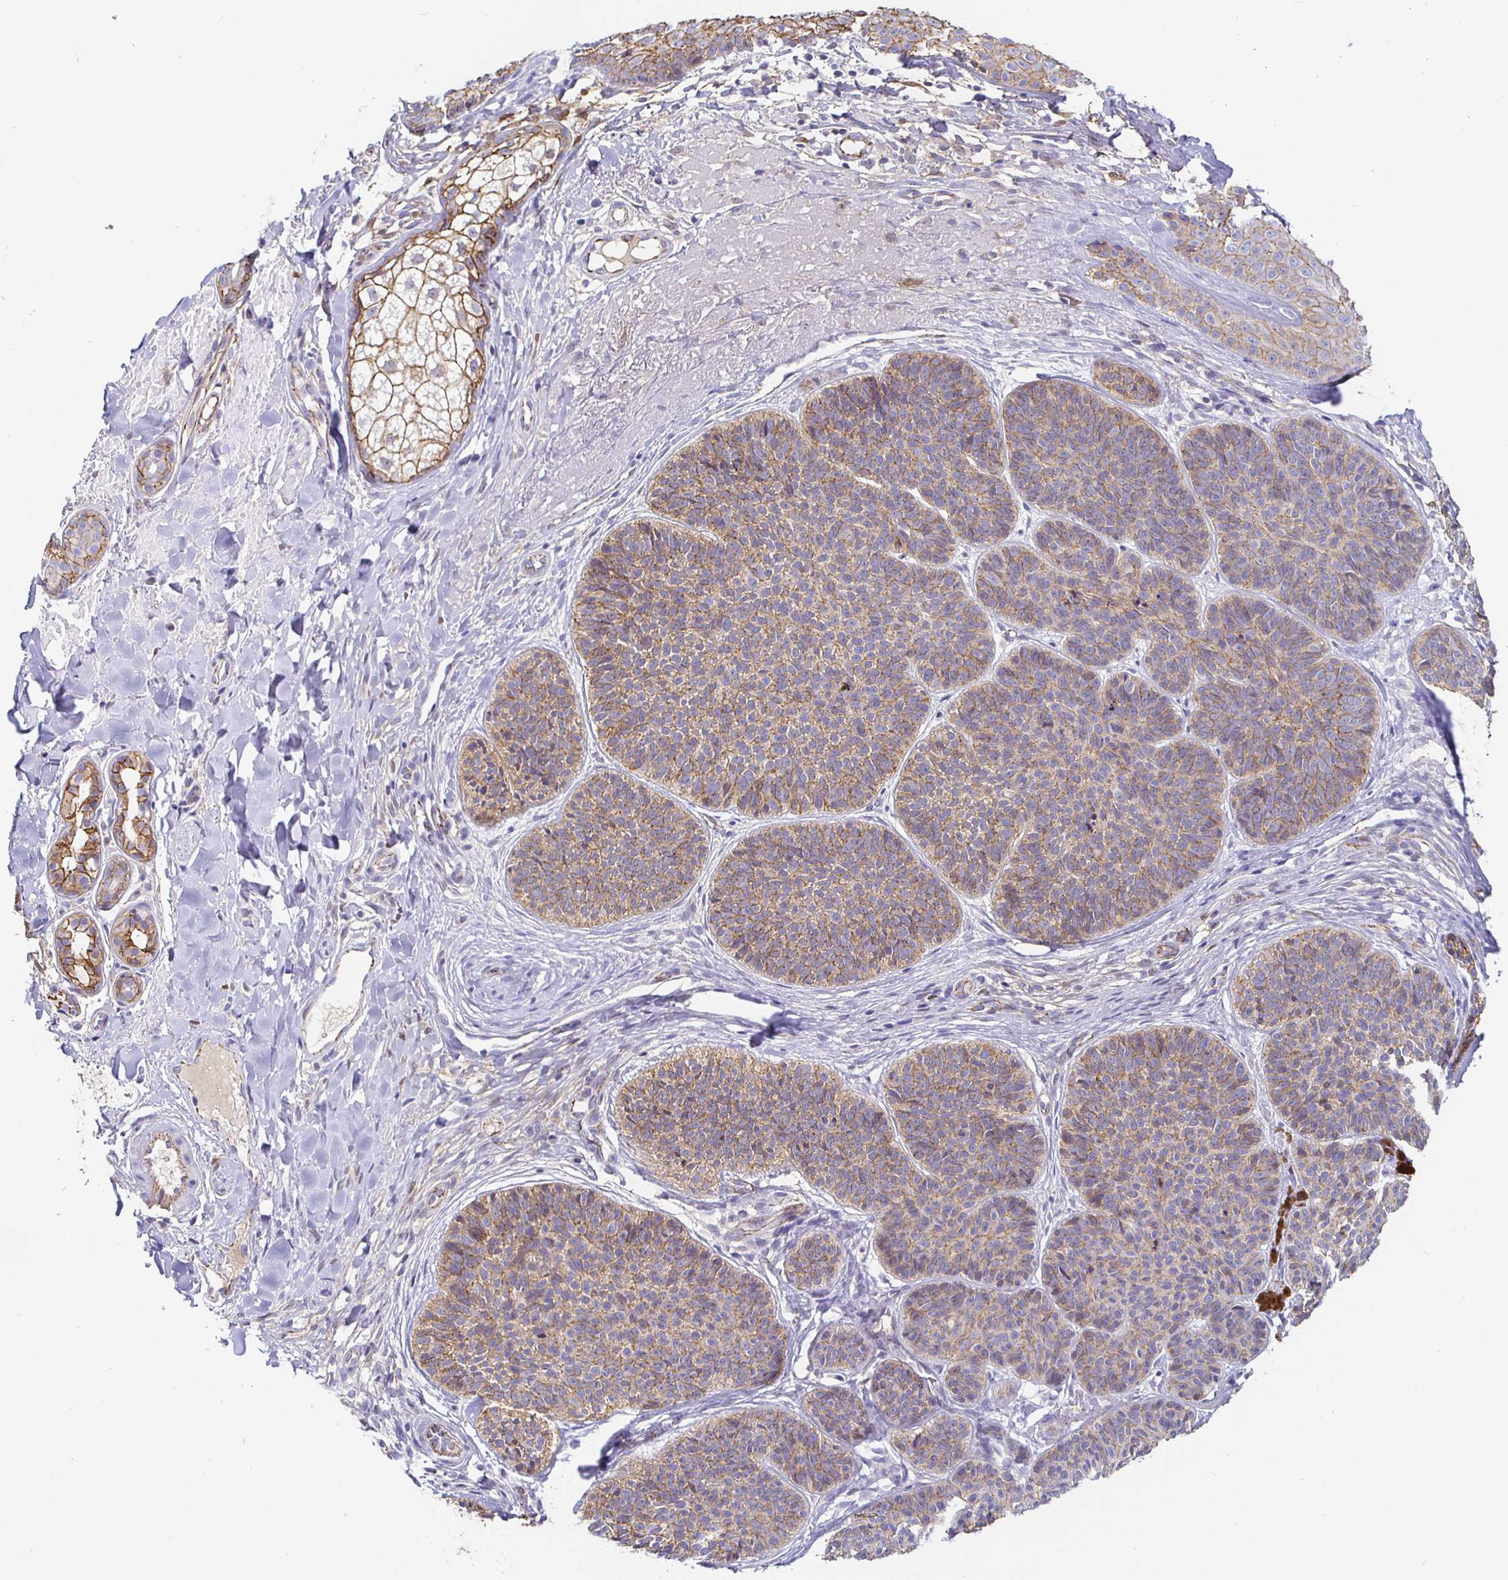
{"staining": {"intensity": "weak", "quantity": ">75%", "location": "cytoplasmic/membranous"}, "tissue": "skin cancer", "cell_type": "Tumor cells", "image_type": "cancer", "snomed": [{"axis": "morphology", "description": "Basal cell carcinoma"}, {"axis": "topography", "description": "Skin"}], "caption": "The photomicrograph demonstrates a brown stain indicating the presence of a protein in the cytoplasmic/membranous of tumor cells in skin basal cell carcinoma. Using DAB (brown) and hematoxylin (blue) stains, captured at high magnification using brightfield microscopy.", "gene": "PIWIL3", "patient": {"sex": "male", "age": 82}}